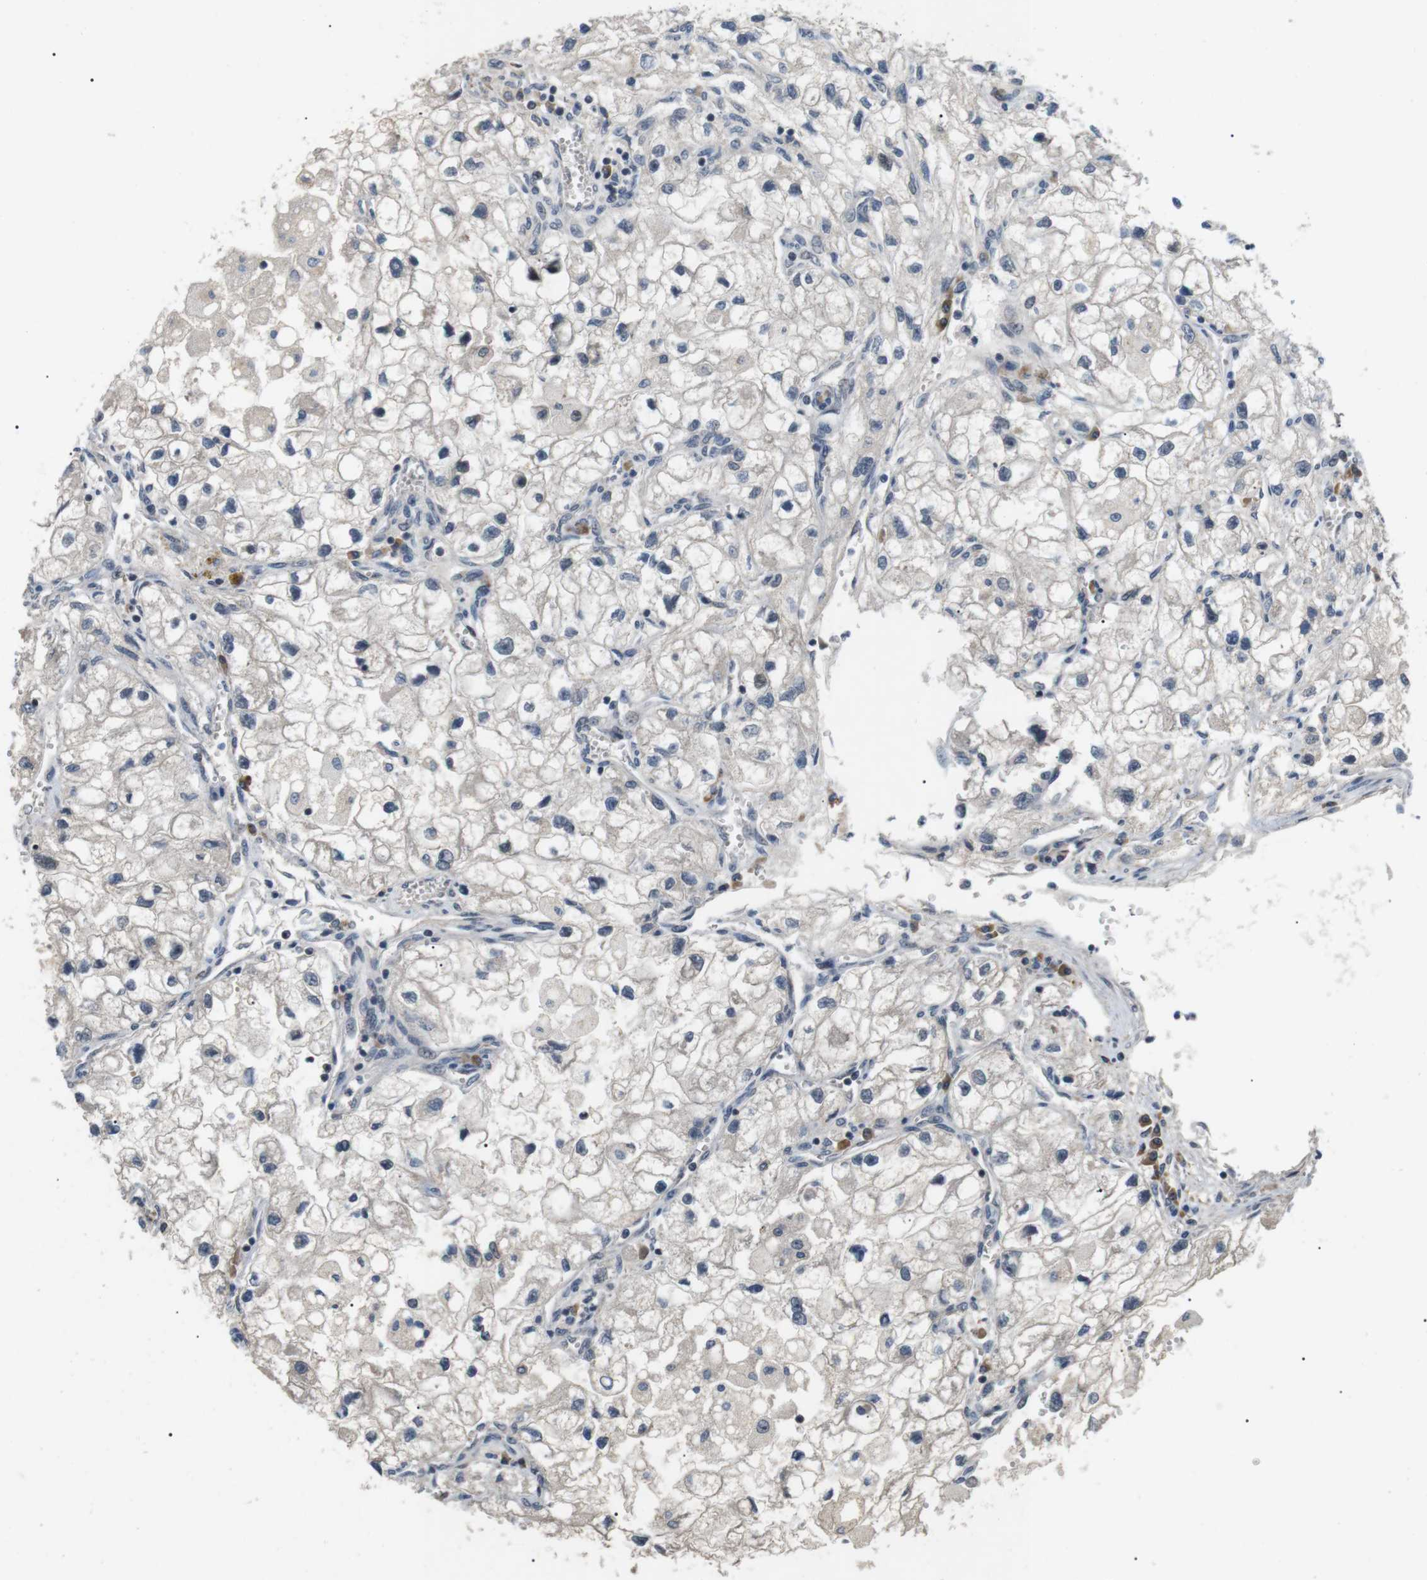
{"staining": {"intensity": "negative", "quantity": "none", "location": "none"}, "tissue": "renal cancer", "cell_type": "Tumor cells", "image_type": "cancer", "snomed": [{"axis": "morphology", "description": "Adenocarcinoma, NOS"}, {"axis": "topography", "description": "Kidney"}], "caption": "Immunohistochemical staining of human renal cancer reveals no significant expression in tumor cells.", "gene": "HSPA13", "patient": {"sex": "female", "age": 70}}